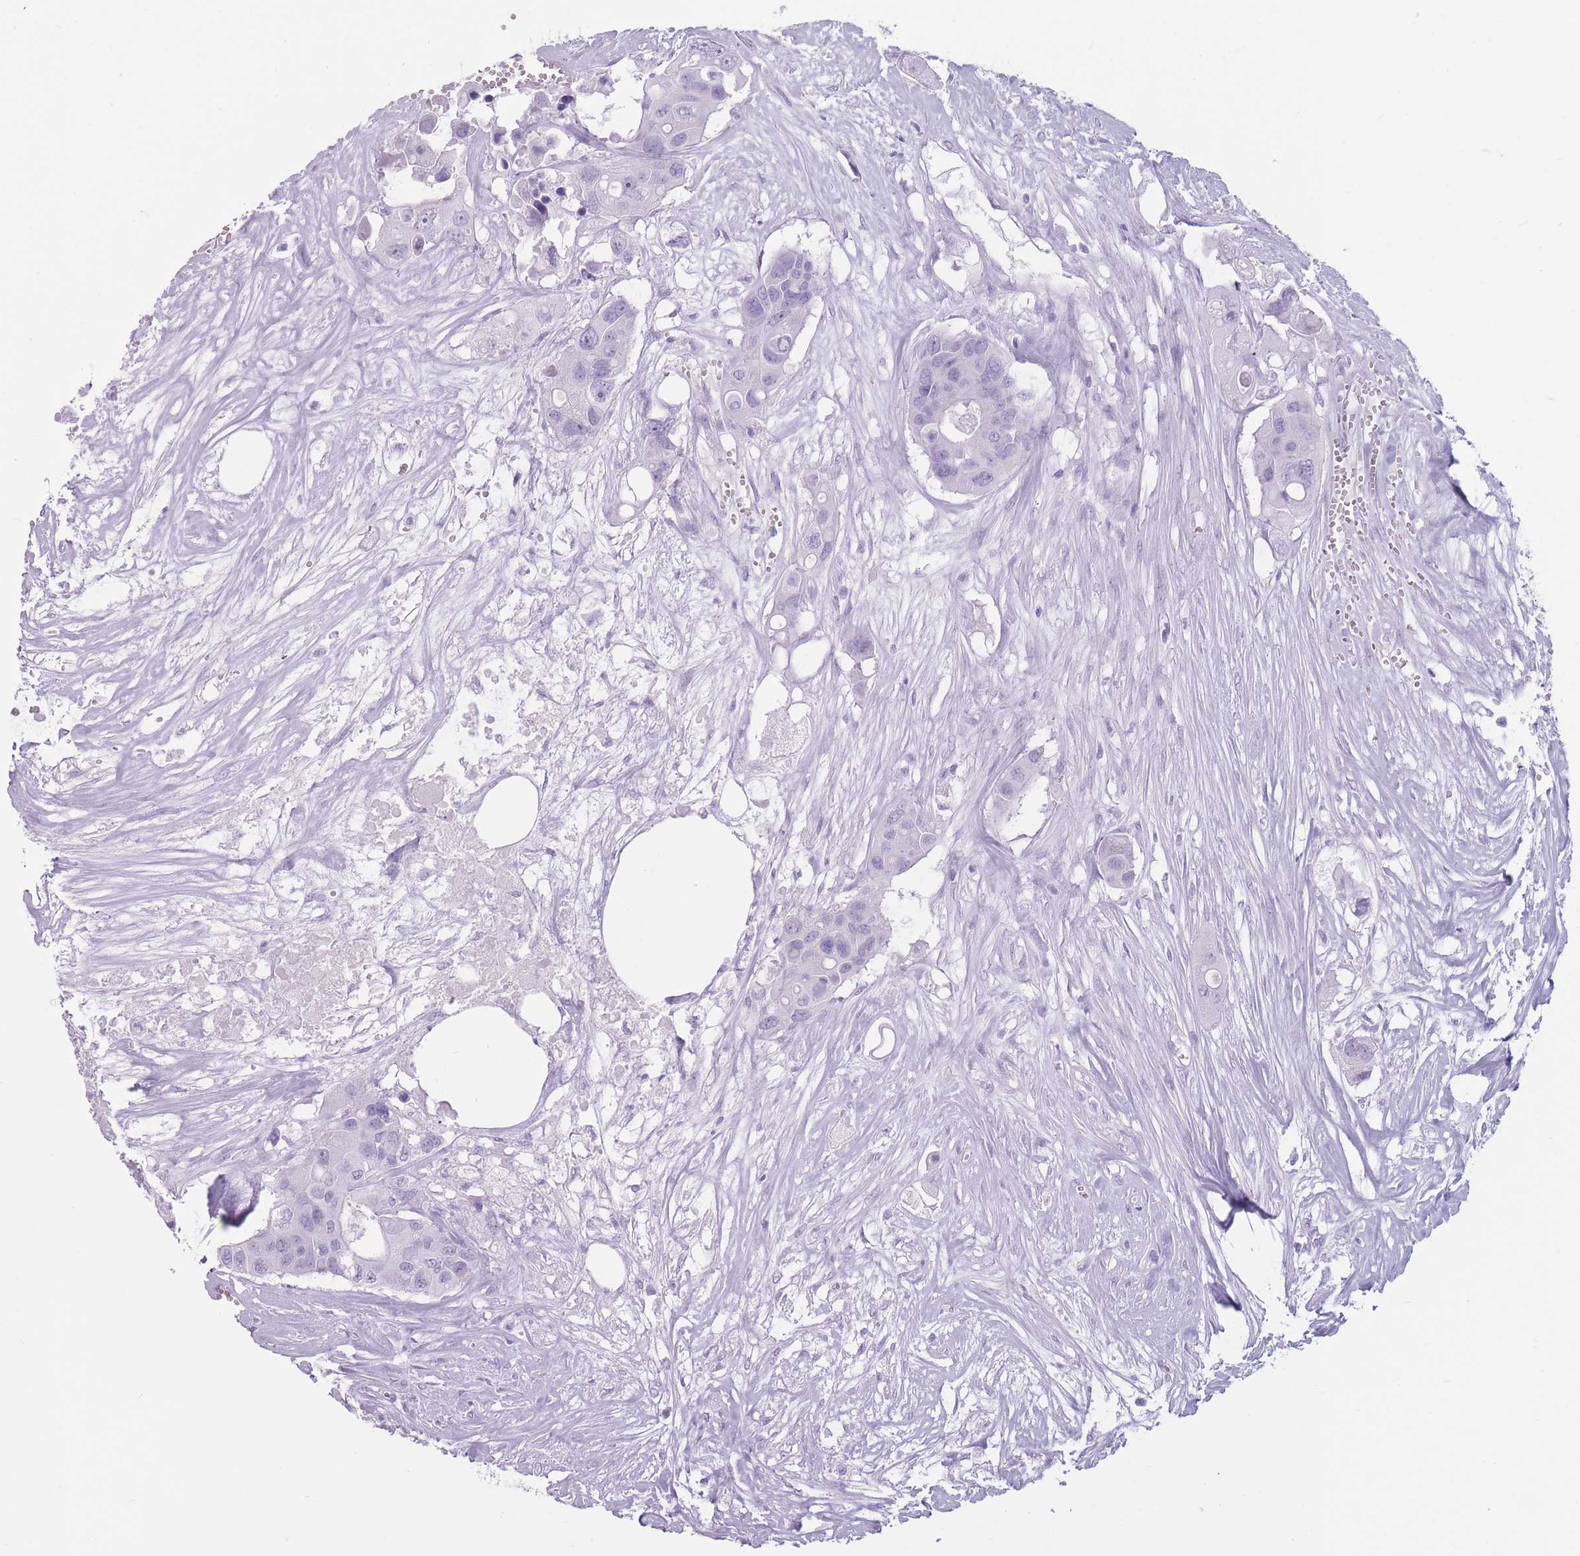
{"staining": {"intensity": "negative", "quantity": "none", "location": "none"}, "tissue": "colorectal cancer", "cell_type": "Tumor cells", "image_type": "cancer", "snomed": [{"axis": "morphology", "description": "Adenocarcinoma, NOS"}, {"axis": "topography", "description": "Colon"}], "caption": "Tumor cells show no significant protein expression in adenocarcinoma (colorectal). (DAB IHC, high magnification).", "gene": "PNMA3", "patient": {"sex": "male", "age": 77}}